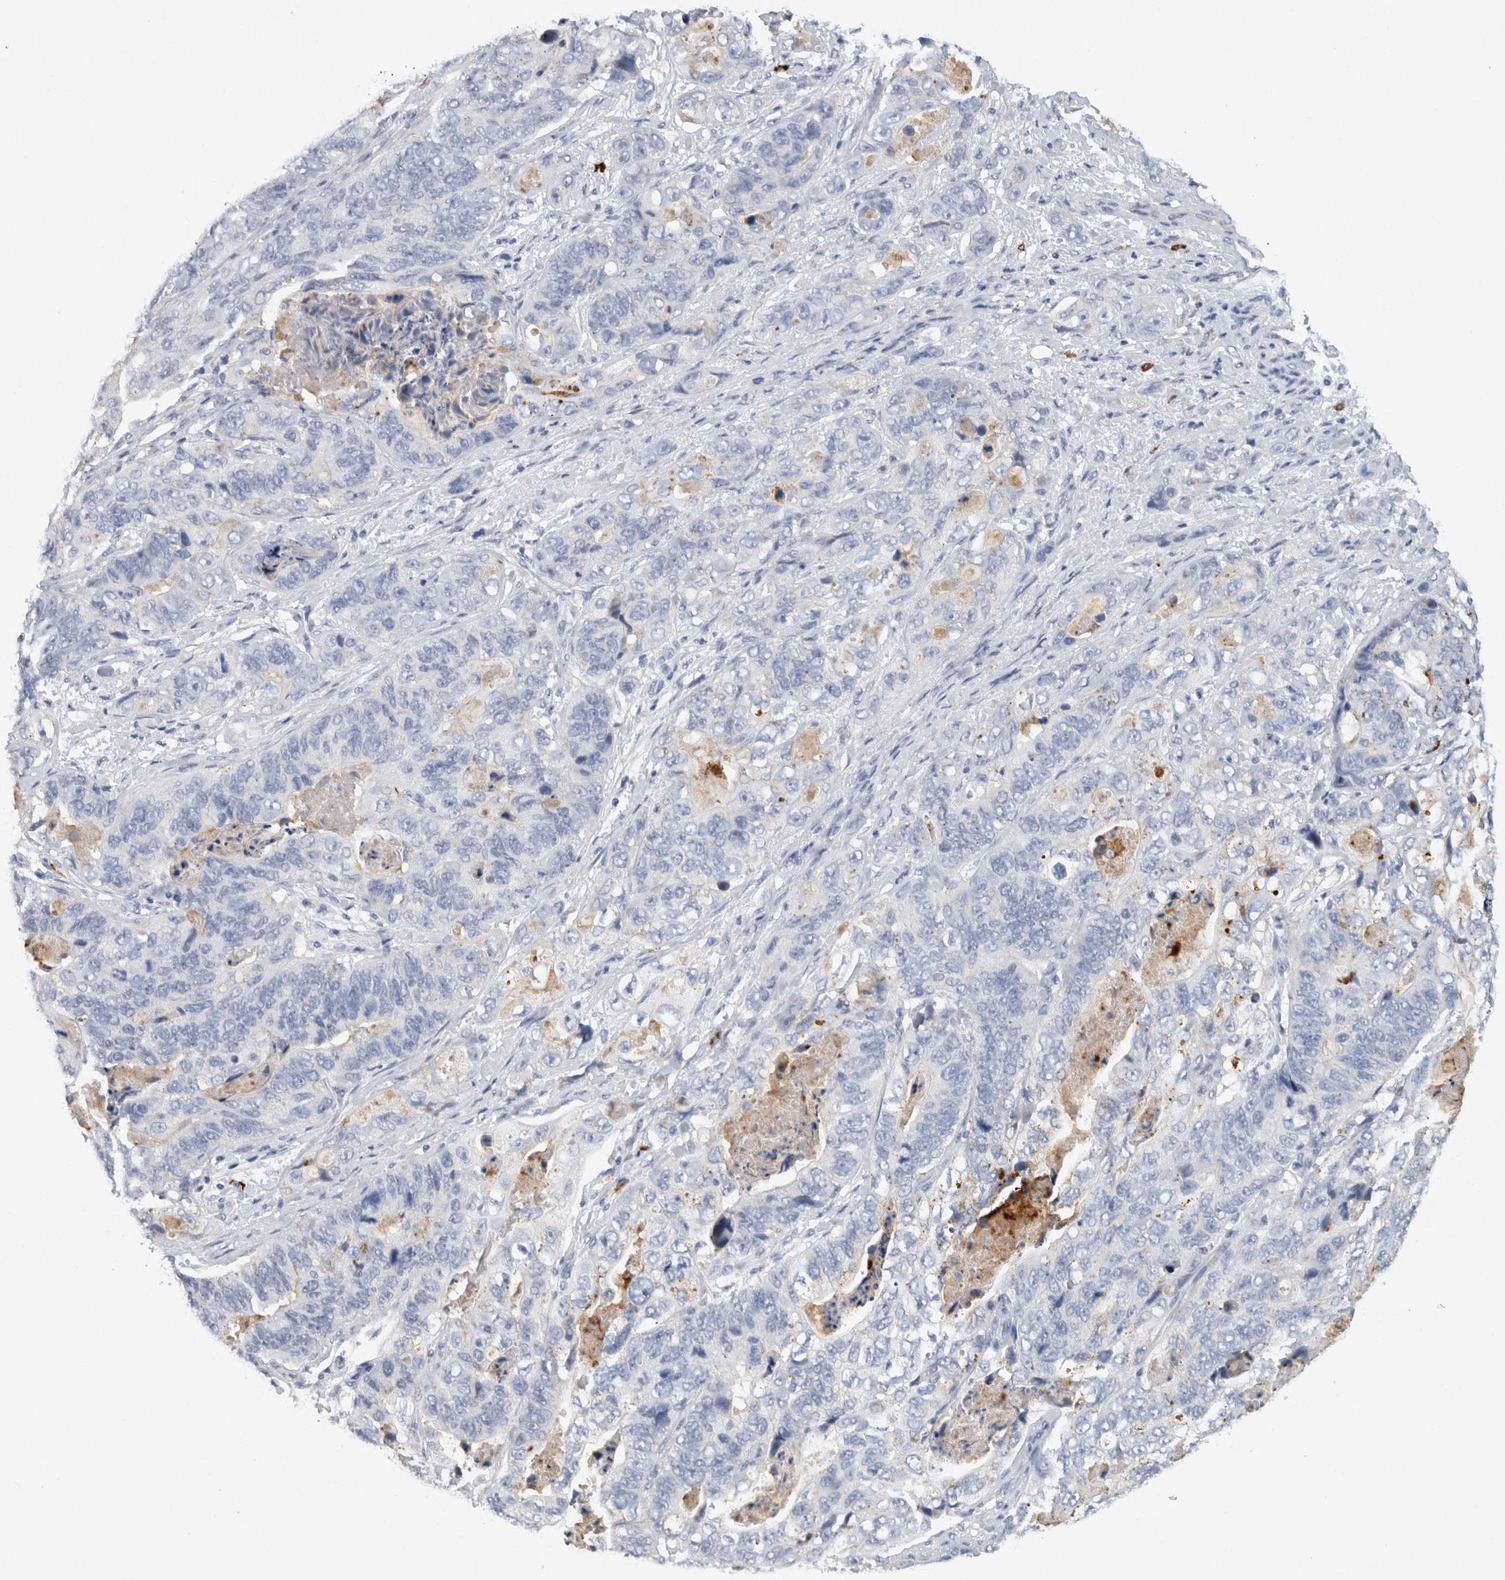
{"staining": {"intensity": "negative", "quantity": "none", "location": "none"}, "tissue": "stomach cancer", "cell_type": "Tumor cells", "image_type": "cancer", "snomed": [{"axis": "morphology", "description": "Adenocarcinoma, NOS"}, {"axis": "topography", "description": "Stomach"}], "caption": "DAB (3,3'-diaminobenzidine) immunohistochemical staining of adenocarcinoma (stomach) exhibits no significant positivity in tumor cells.", "gene": "CD63", "patient": {"sex": "female", "age": 89}}